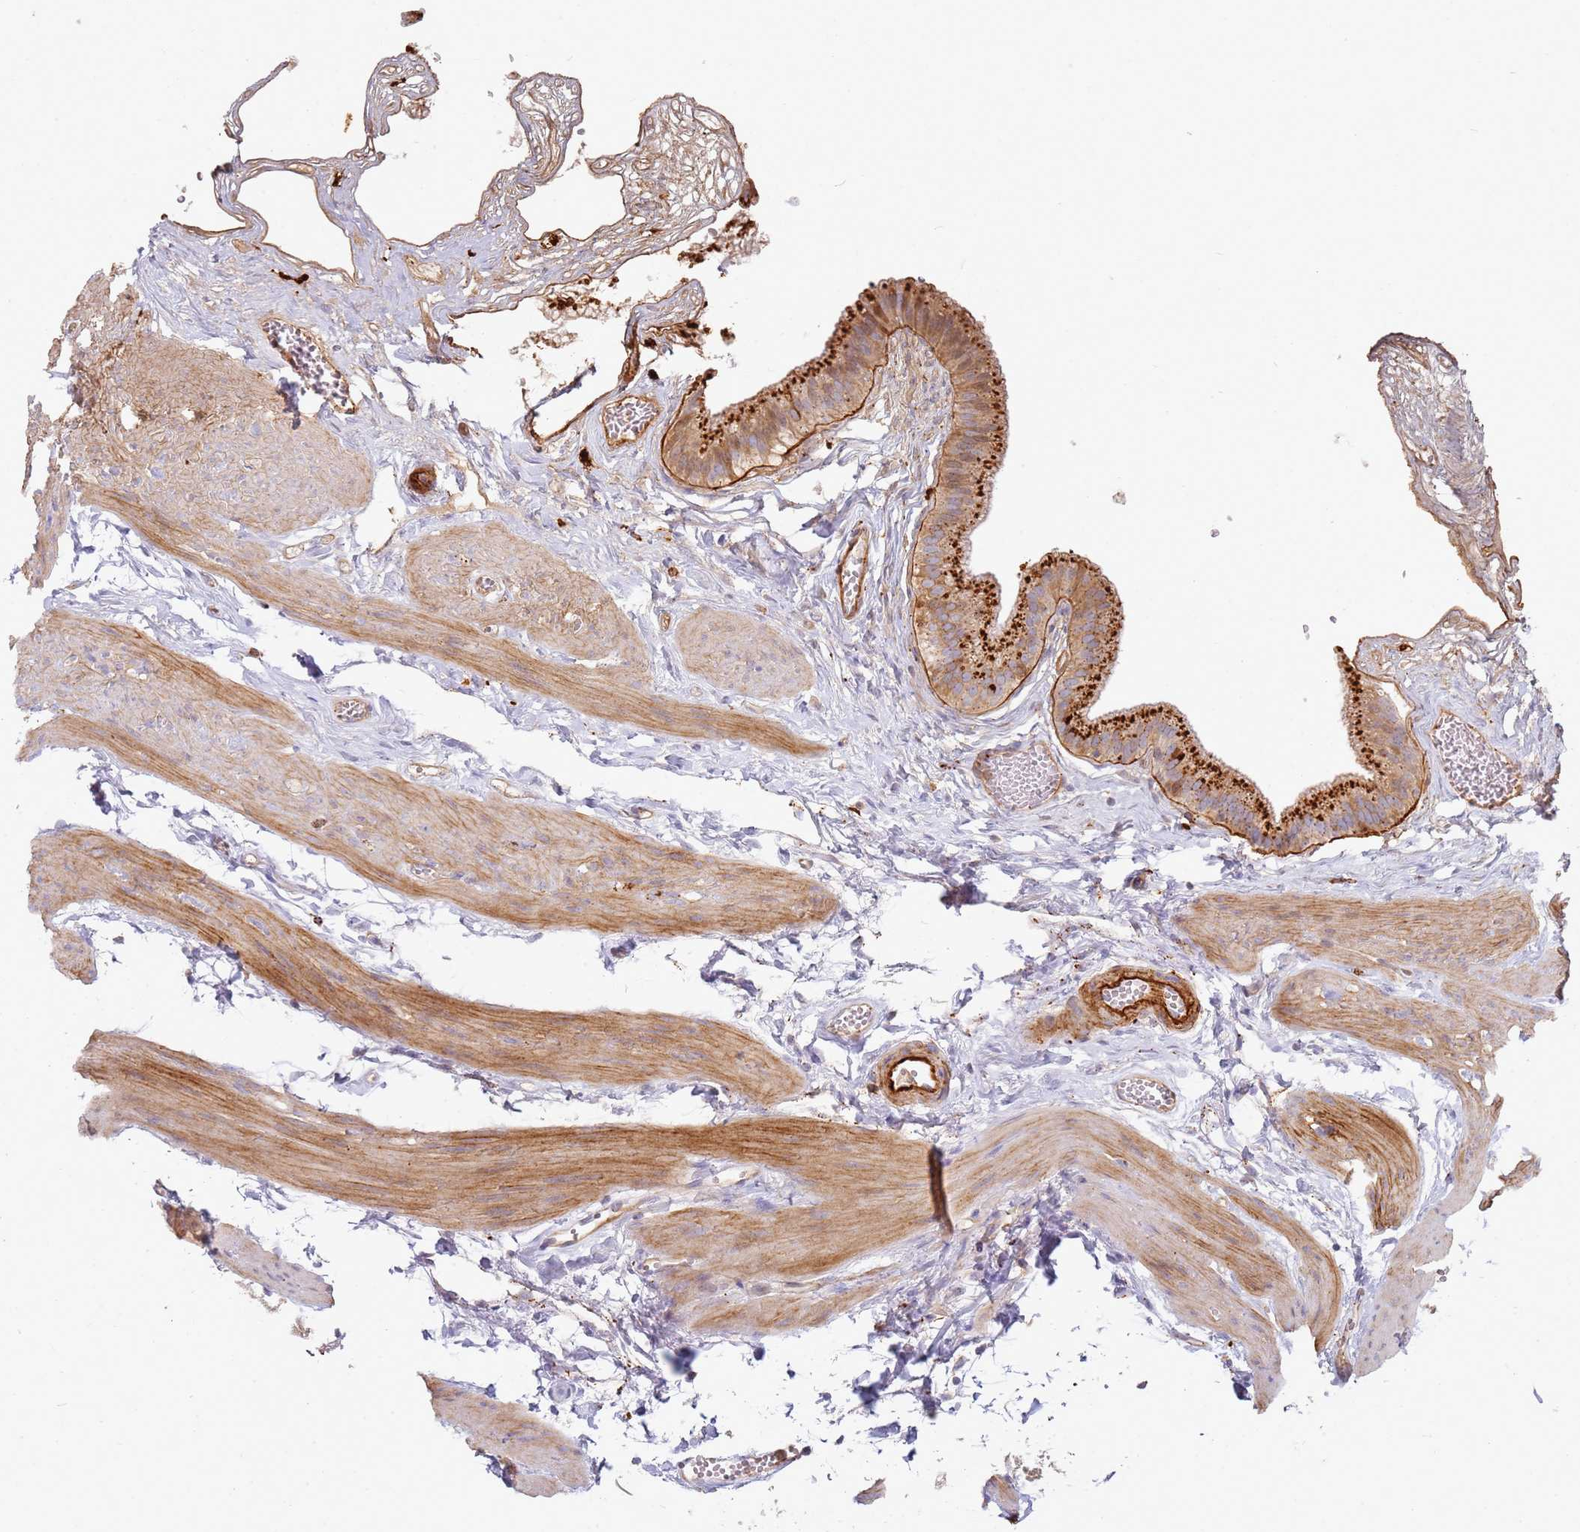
{"staining": {"intensity": "strong", "quantity": ">75%", "location": "cytoplasmic/membranous"}, "tissue": "gallbladder", "cell_type": "Glandular cells", "image_type": "normal", "snomed": [{"axis": "morphology", "description": "Normal tissue, NOS"}, {"axis": "topography", "description": "Gallbladder"}], "caption": "Immunohistochemistry (IHC) (DAB) staining of normal gallbladder shows strong cytoplasmic/membranous protein expression in about >75% of glandular cells.", "gene": "TMEM229B", "patient": {"sex": "female", "age": 54}}